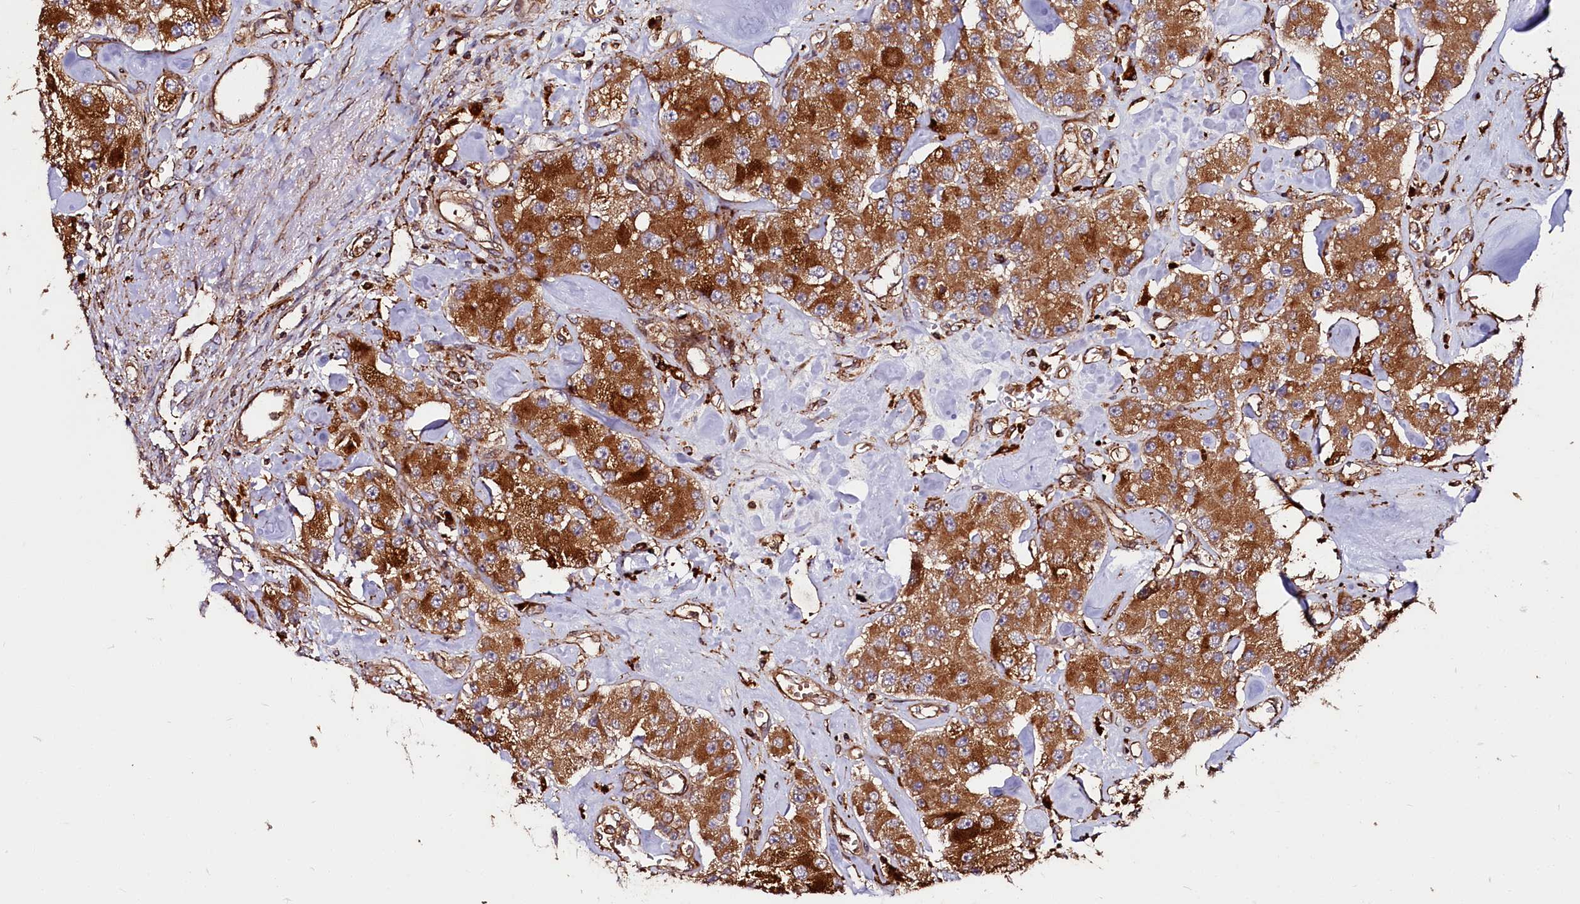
{"staining": {"intensity": "moderate", "quantity": ">75%", "location": "cytoplasmic/membranous"}, "tissue": "carcinoid", "cell_type": "Tumor cells", "image_type": "cancer", "snomed": [{"axis": "morphology", "description": "Carcinoid, malignant, NOS"}, {"axis": "topography", "description": "Pancreas"}], "caption": "Carcinoid stained with a brown dye displays moderate cytoplasmic/membranous positive staining in about >75% of tumor cells.", "gene": "WDR73", "patient": {"sex": "male", "age": 41}}